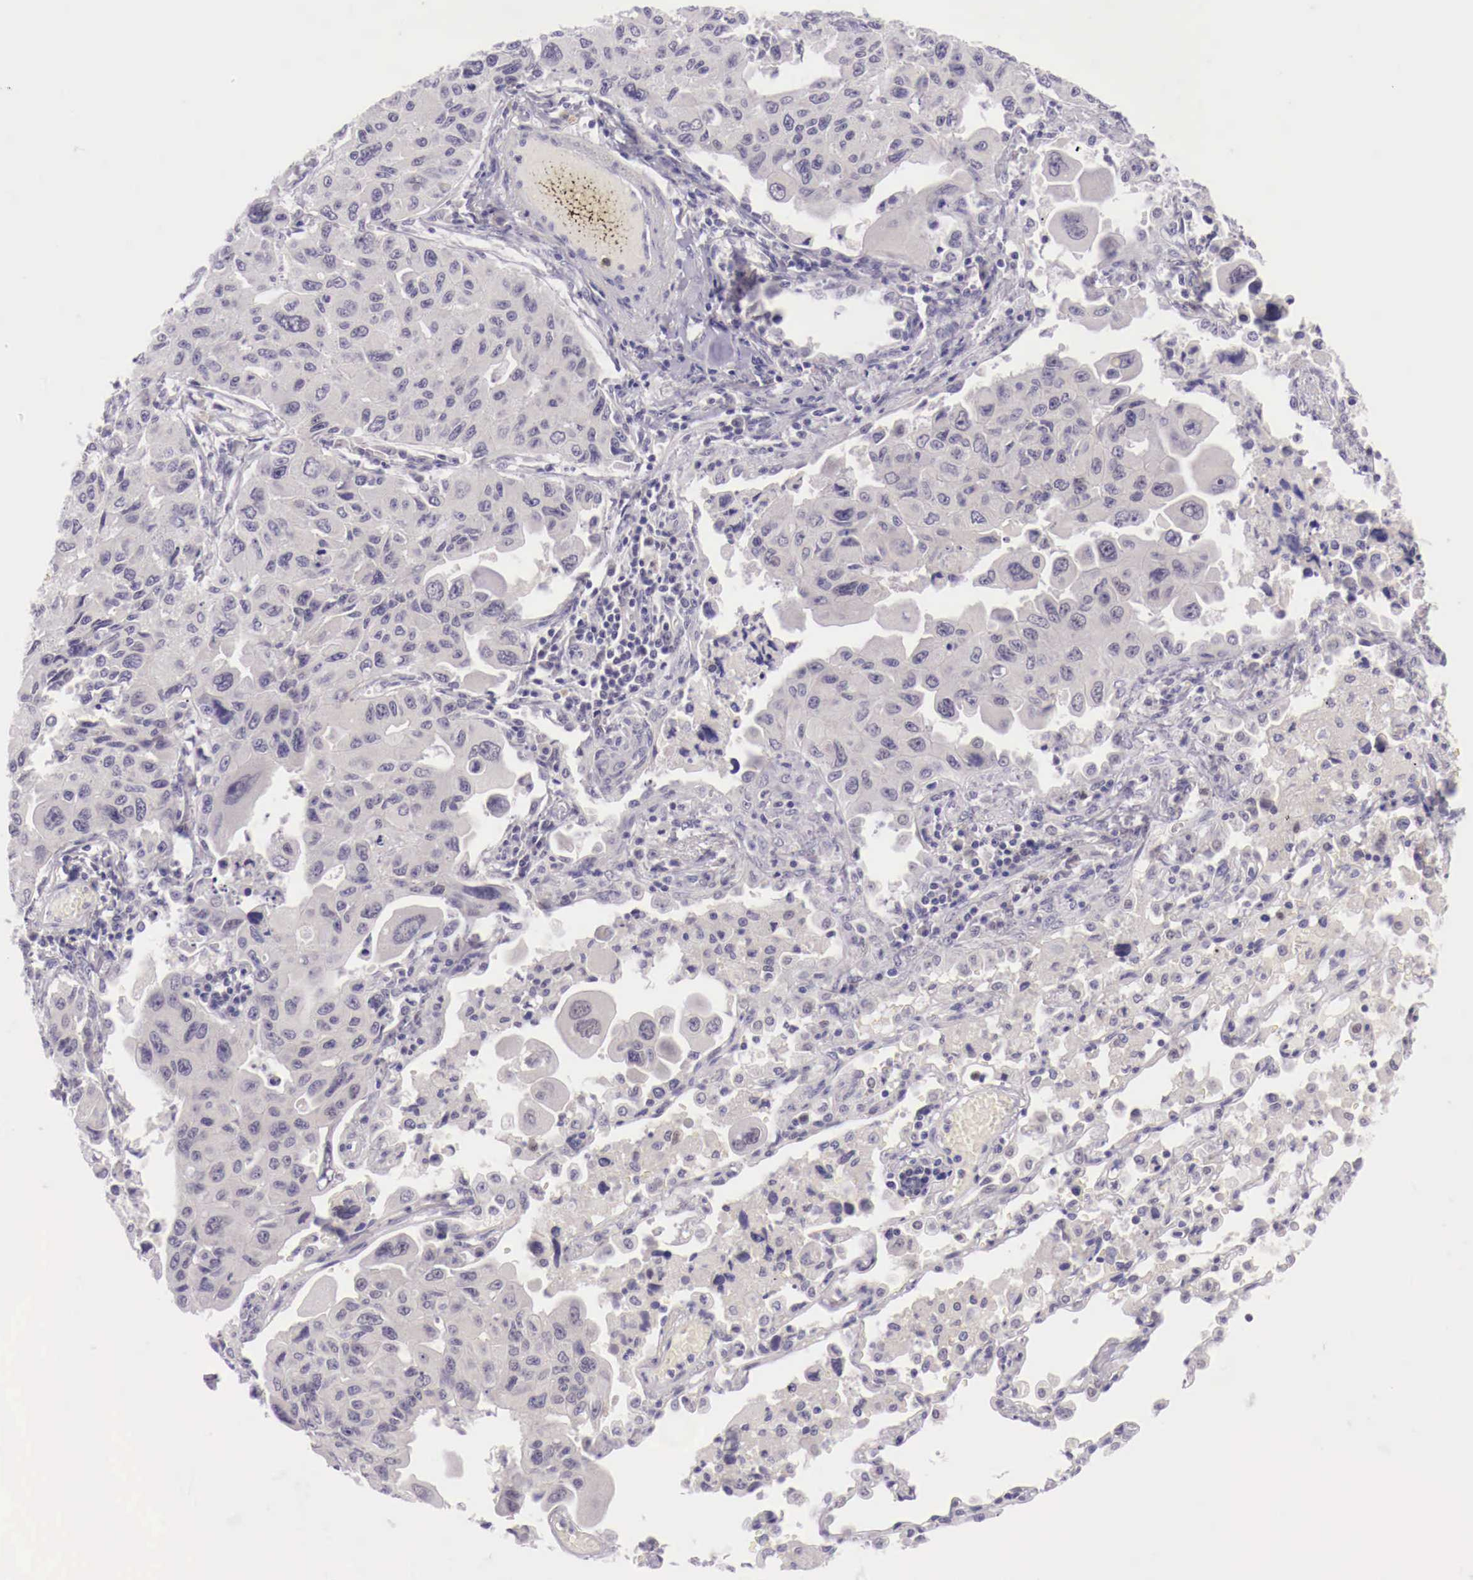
{"staining": {"intensity": "negative", "quantity": "none", "location": "none"}, "tissue": "lung cancer", "cell_type": "Tumor cells", "image_type": "cancer", "snomed": [{"axis": "morphology", "description": "Adenocarcinoma, NOS"}, {"axis": "topography", "description": "Lung"}], "caption": "Lung cancer was stained to show a protein in brown. There is no significant positivity in tumor cells.", "gene": "BCL6", "patient": {"sex": "male", "age": 64}}